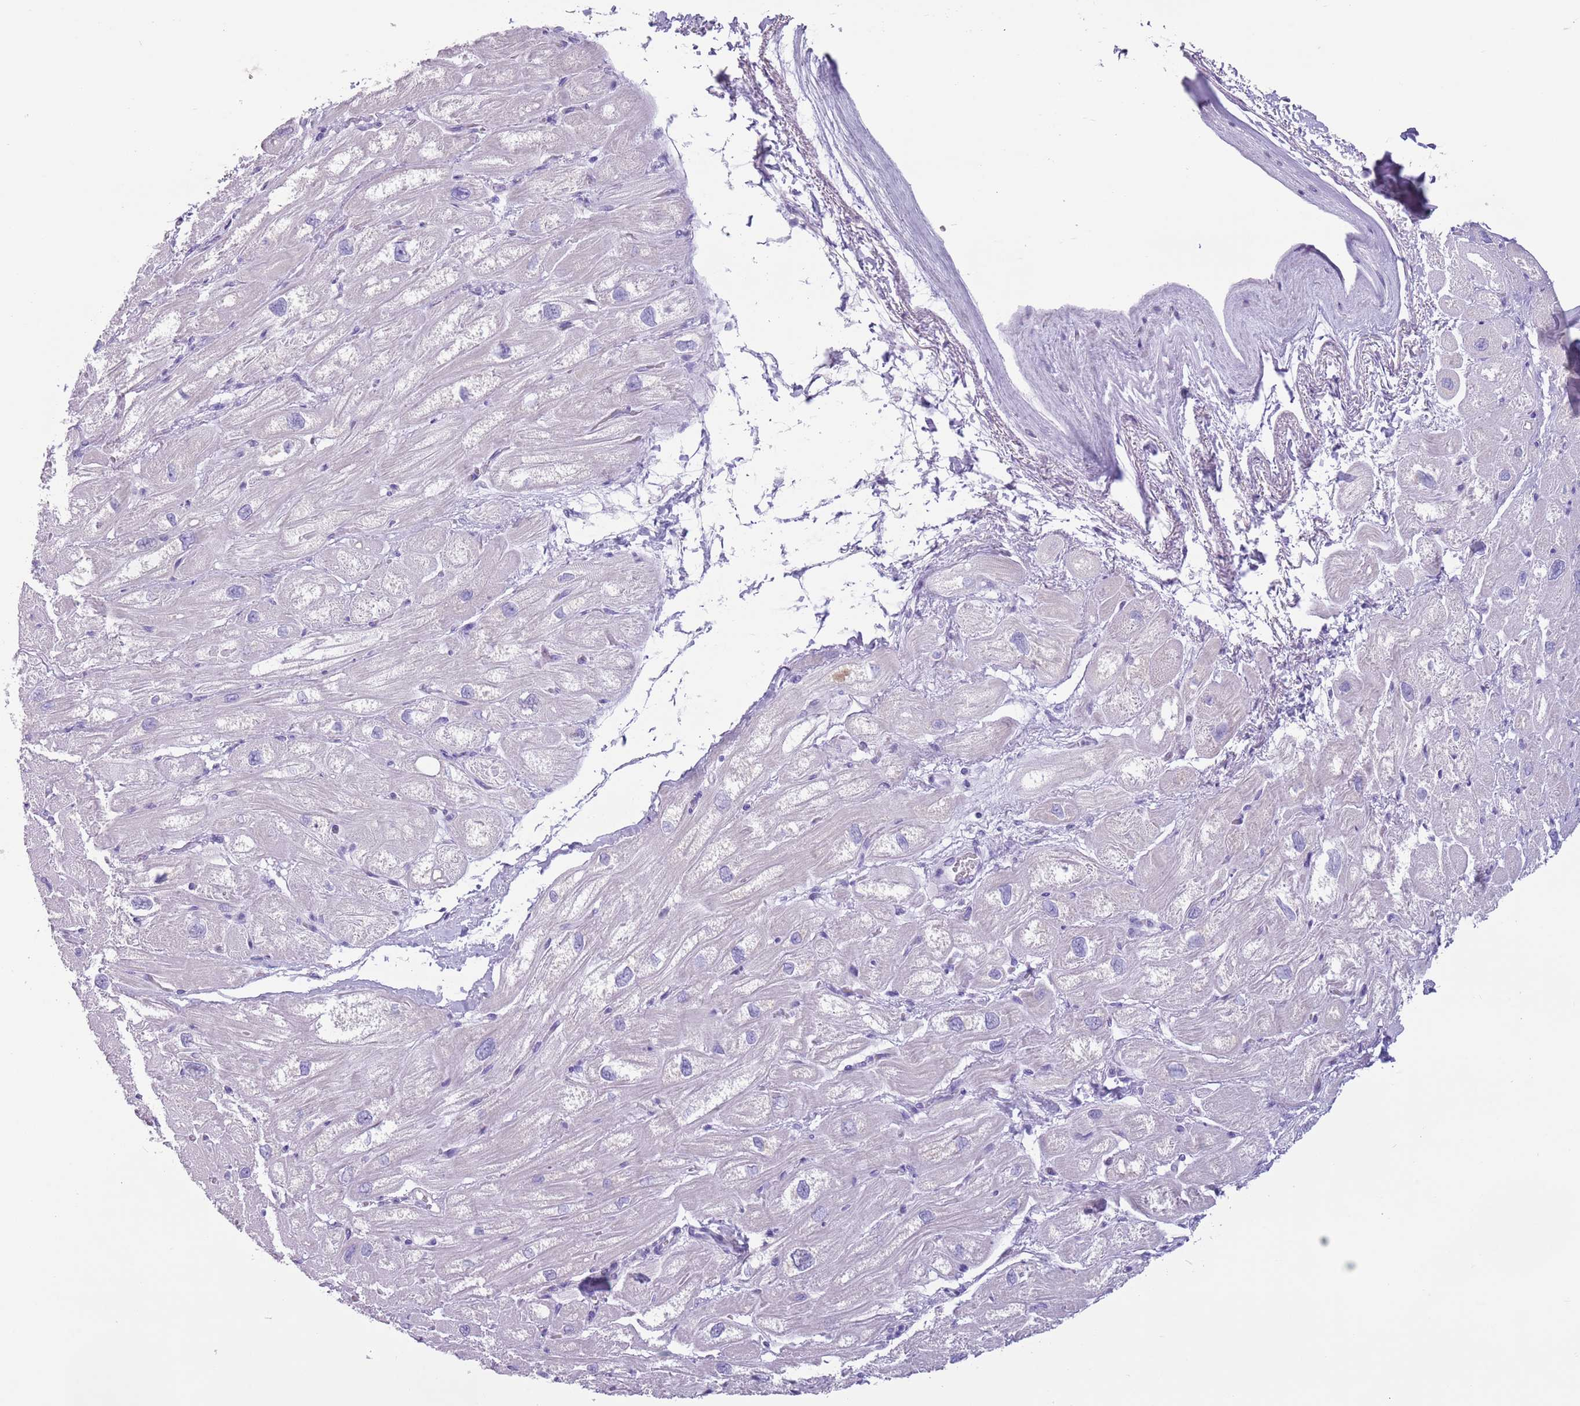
{"staining": {"intensity": "negative", "quantity": "none", "location": "none"}, "tissue": "heart muscle", "cell_type": "Cardiomyocytes", "image_type": "normal", "snomed": [{"axis": "morphology", "description": "Normal tissue, NOS"}, {"axis": "topography", "description": "Heart"}], "caption": "Immunohistochemistry (IHC) of unremarkable human heart muscle exhibits no staining in cardiomyocytes. Brightfield microscopy of IHC stained with DAB (3,3'-diaminobenzidine) (brown) and hematoxylin (blue), captured at high magnification.", "gene": "HYOU1", "patient": {"sex": "male", "age": 50}}